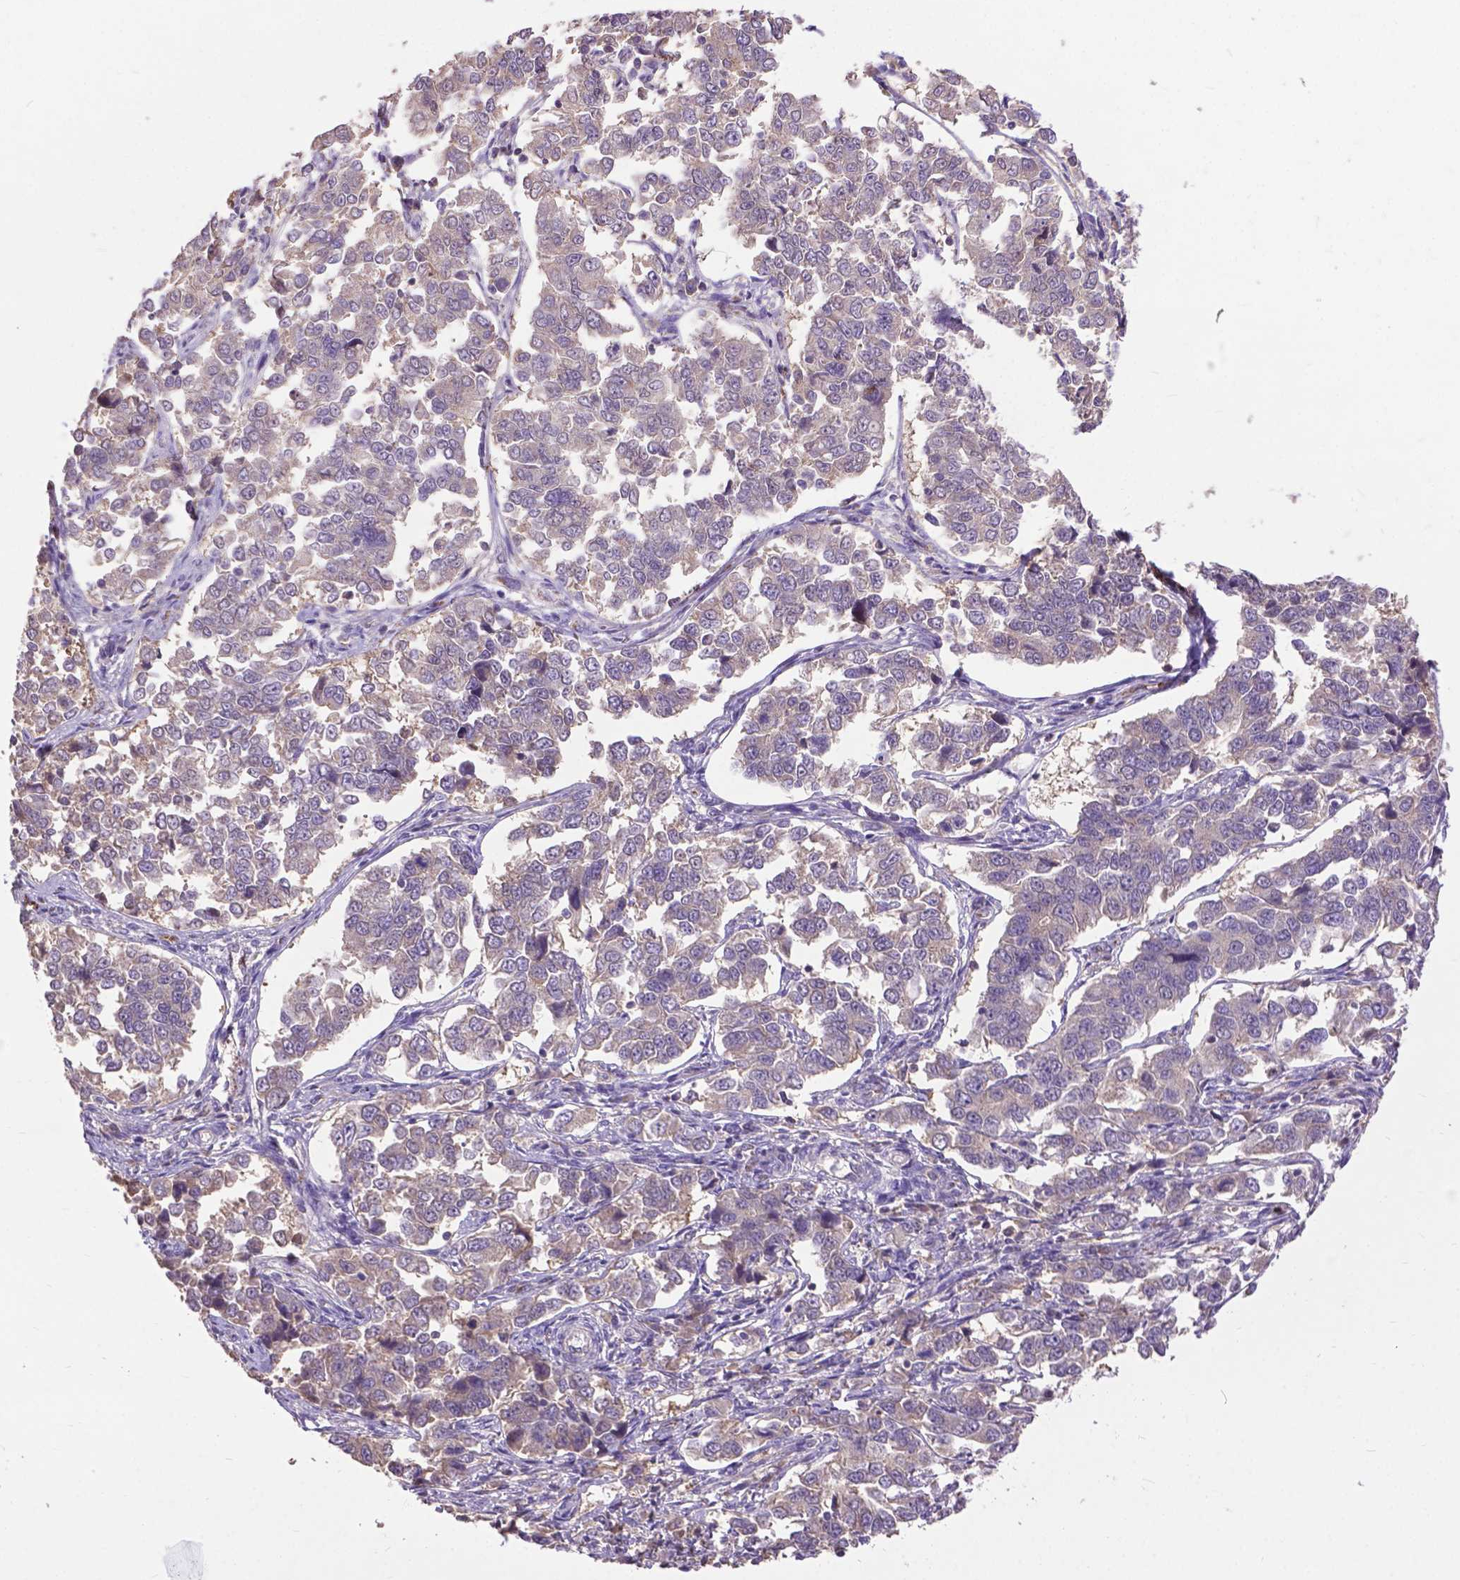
{"staining": {"intensity": "negative", "quantity": "none", "location": "none"}, "tissue": "endometrial cancer", "cell_type": "Tumor cells", "image_type": "cancer", "snomed": [{"axis": "morphology", "description": "Adenocarcinoma, NOS"}, {"axis": "topography", "description": "Endometrium"}], "caption": "The histopathology image displays no staining of tumor cells in adenocarcinoma (endometrial). (Immunohistochemistry (ihc), brightfield microscopy, high magnification).", "gene": "ZNF337", "patient": {"sex": "female", "age": 43}}